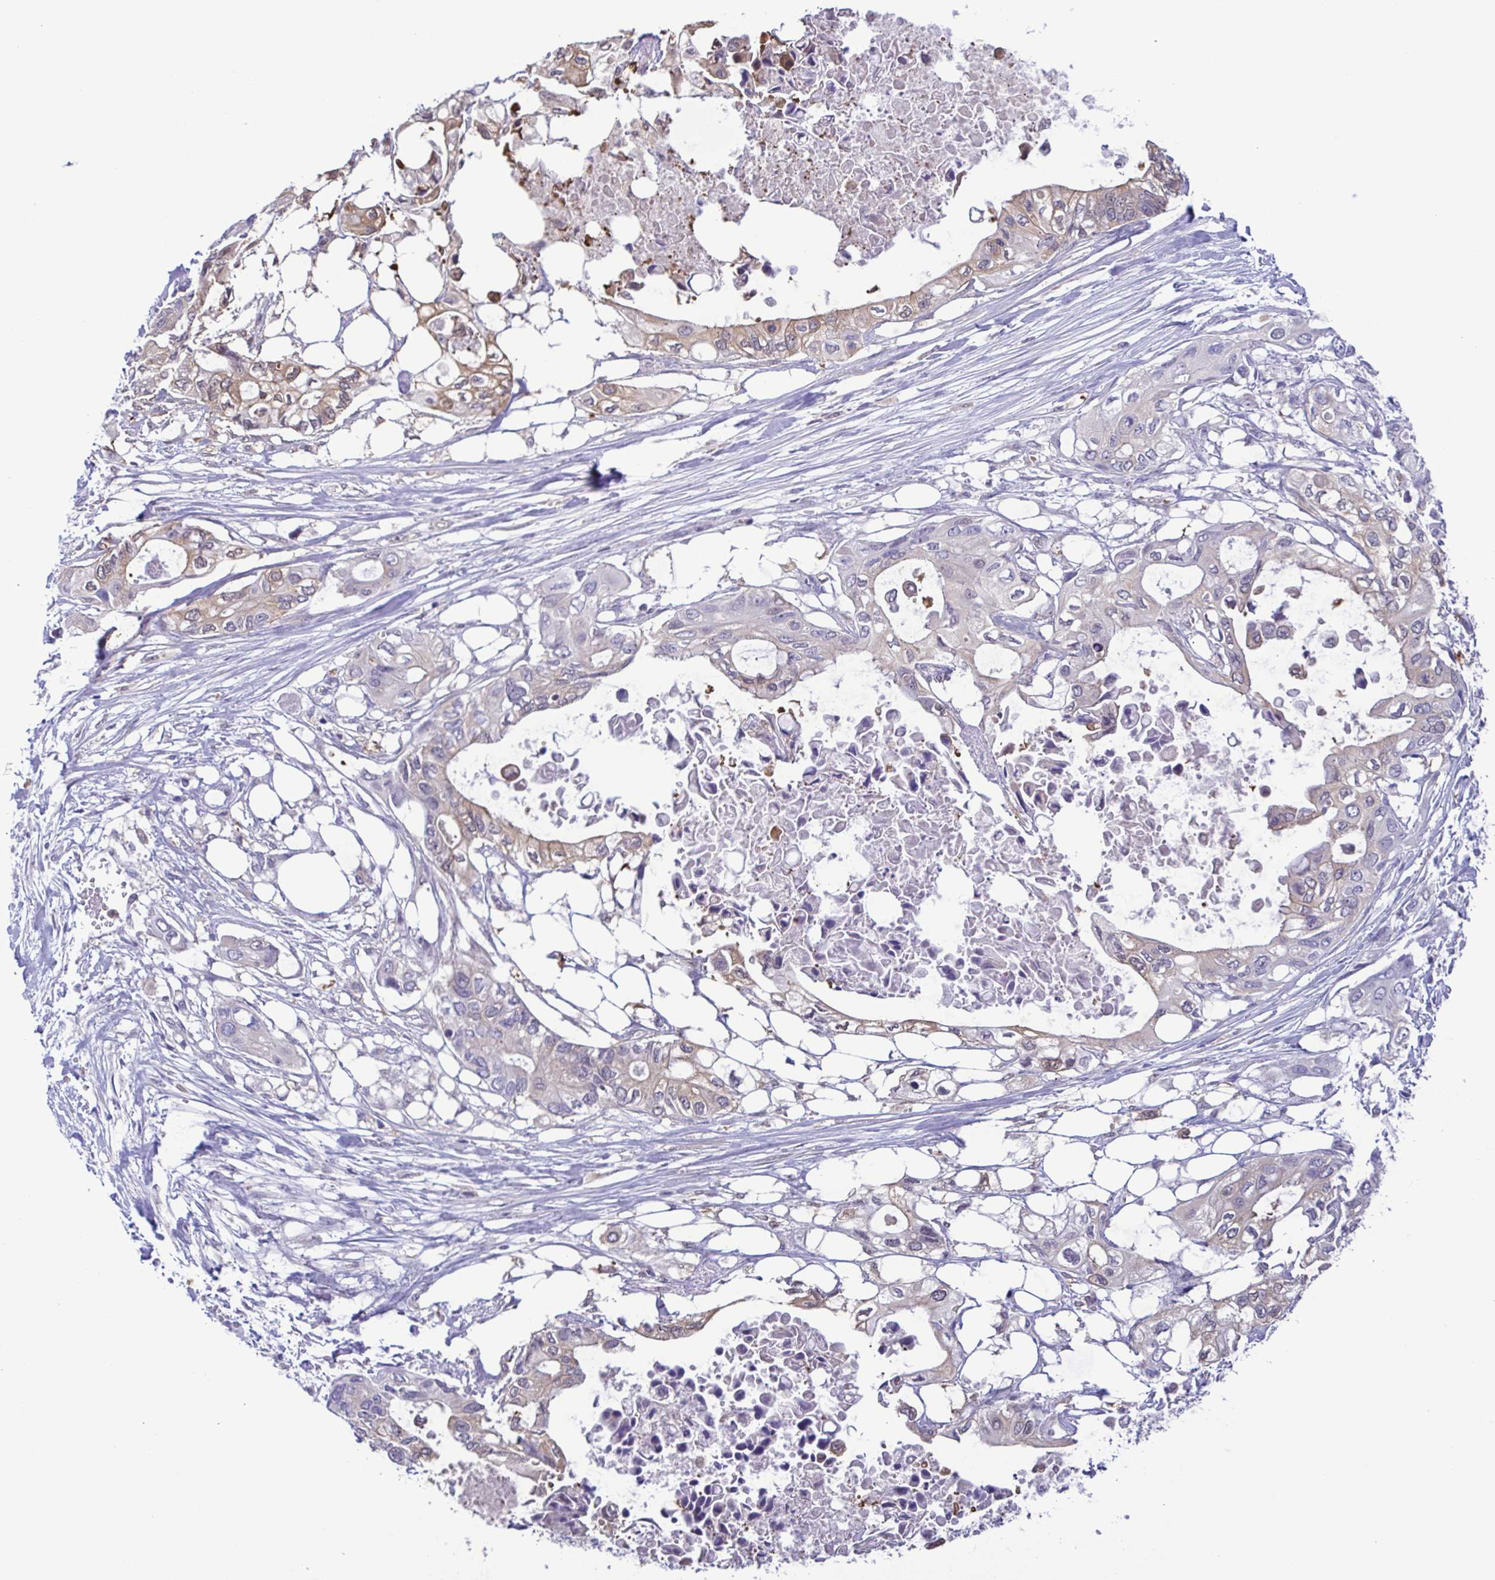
{"staining": {"intensity": "weak", "quantity": "<25%", "location": "cytoplasmic/membranous"}, "tissue": "pancreatic cancer", "cell_type": "Tumor cells", "image_type": "cancer", "snomed": [{"axis": "morphology", "description": "Adenocarcinoma, NOS"}, {"axis": "topography", "description": "Pancreas"}], "caption": "Tumor cells show no significant protein staining in pancreatic adenocarcinoma.", "gene": "LDHC", "patient": {"sex": "female", "age": 63}}